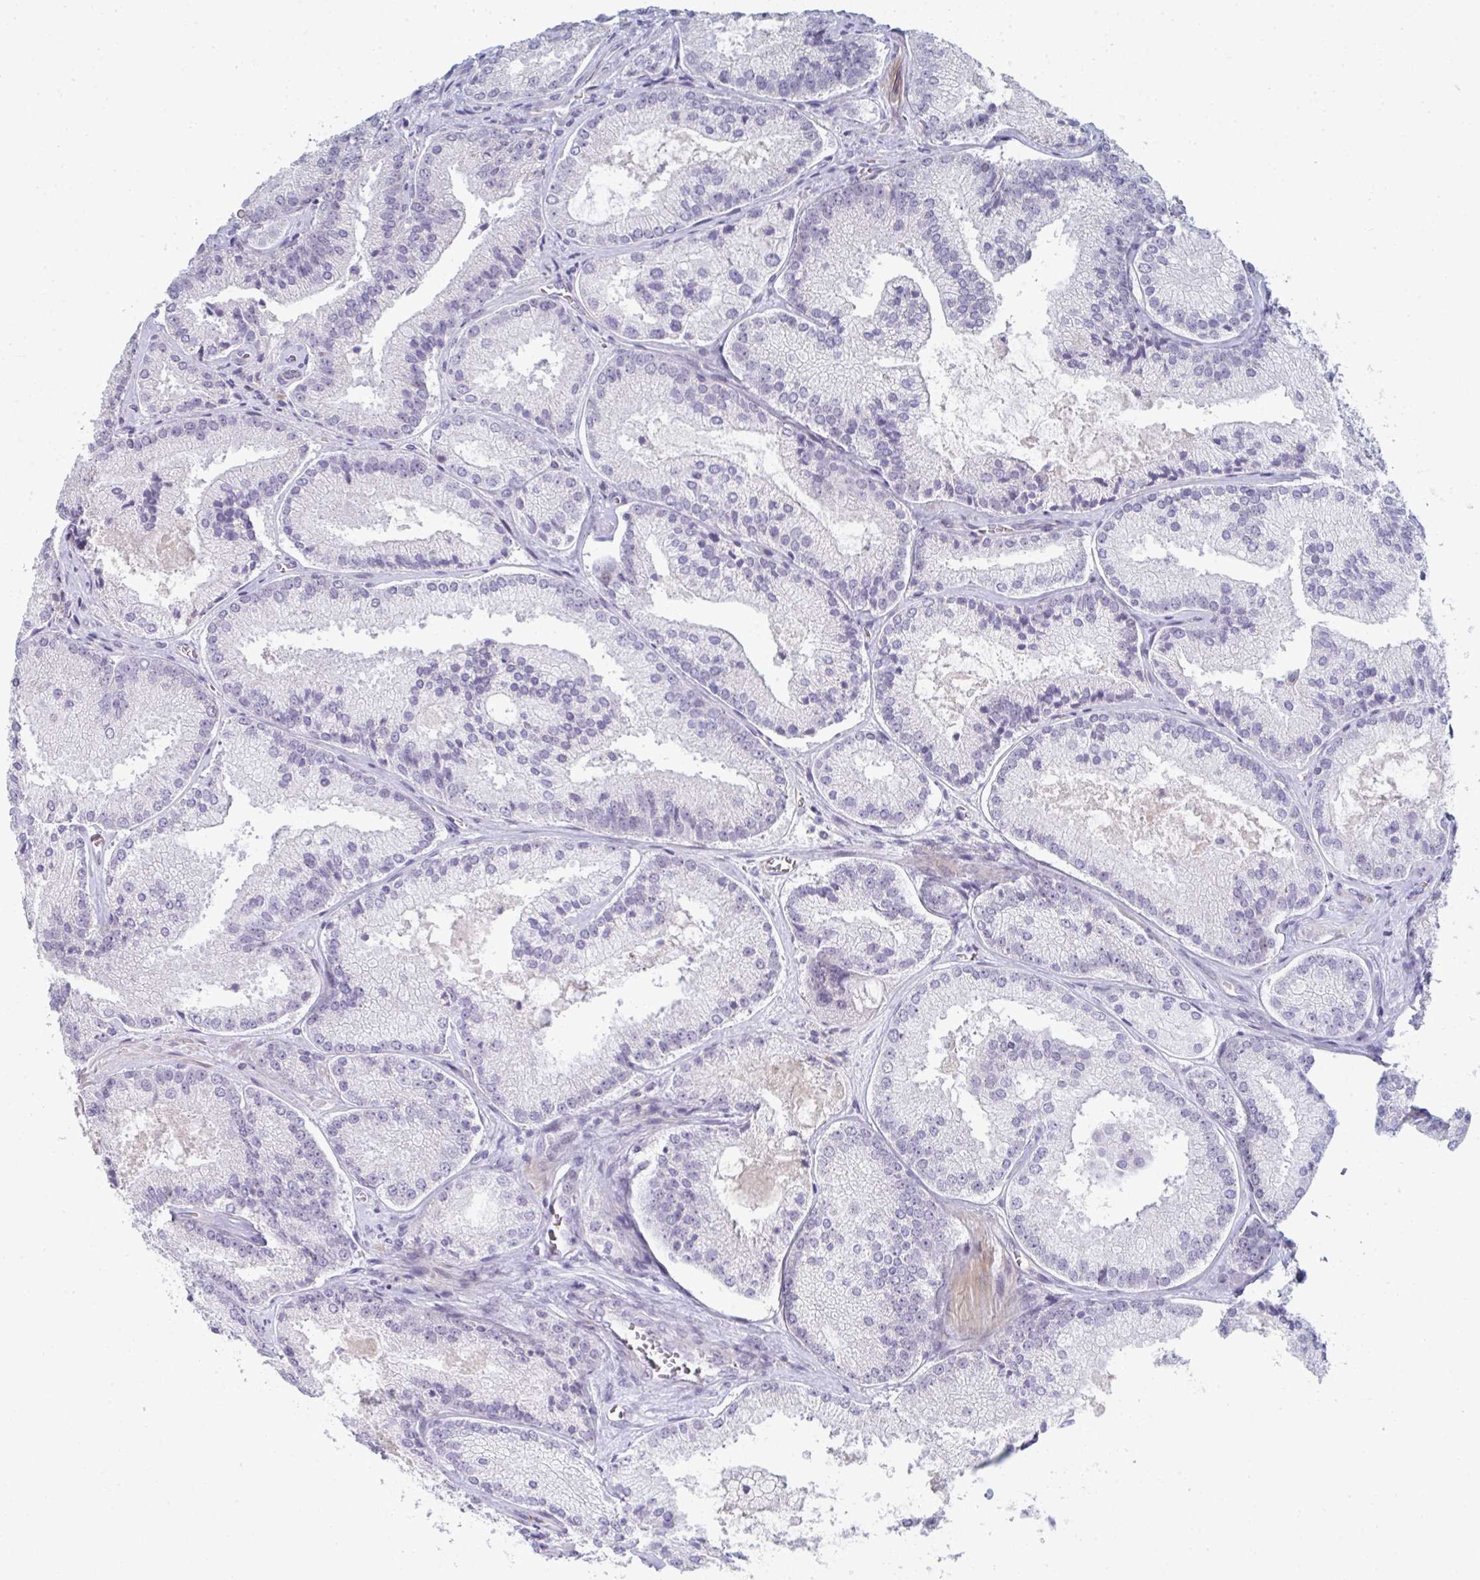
{"staining": {"intensity": "negative", "quantity": "none", "location": "none"}, "tissue": "prostate cancer", "cell_type": "Tumor cells", "image_type": "cancer", "snomed": [{"axis": "morphology", "description": "Adenocarcinoma, High grade"}, {"axis": "topography", "description": "Prostate"}], "caption": "An image of prostate adenocarcinoma (high-grade) stained for a protein demonstrates no brown staining in tumor cells.", "gene": "A1CF", "patient": {"sex": "male", "age": 73}}